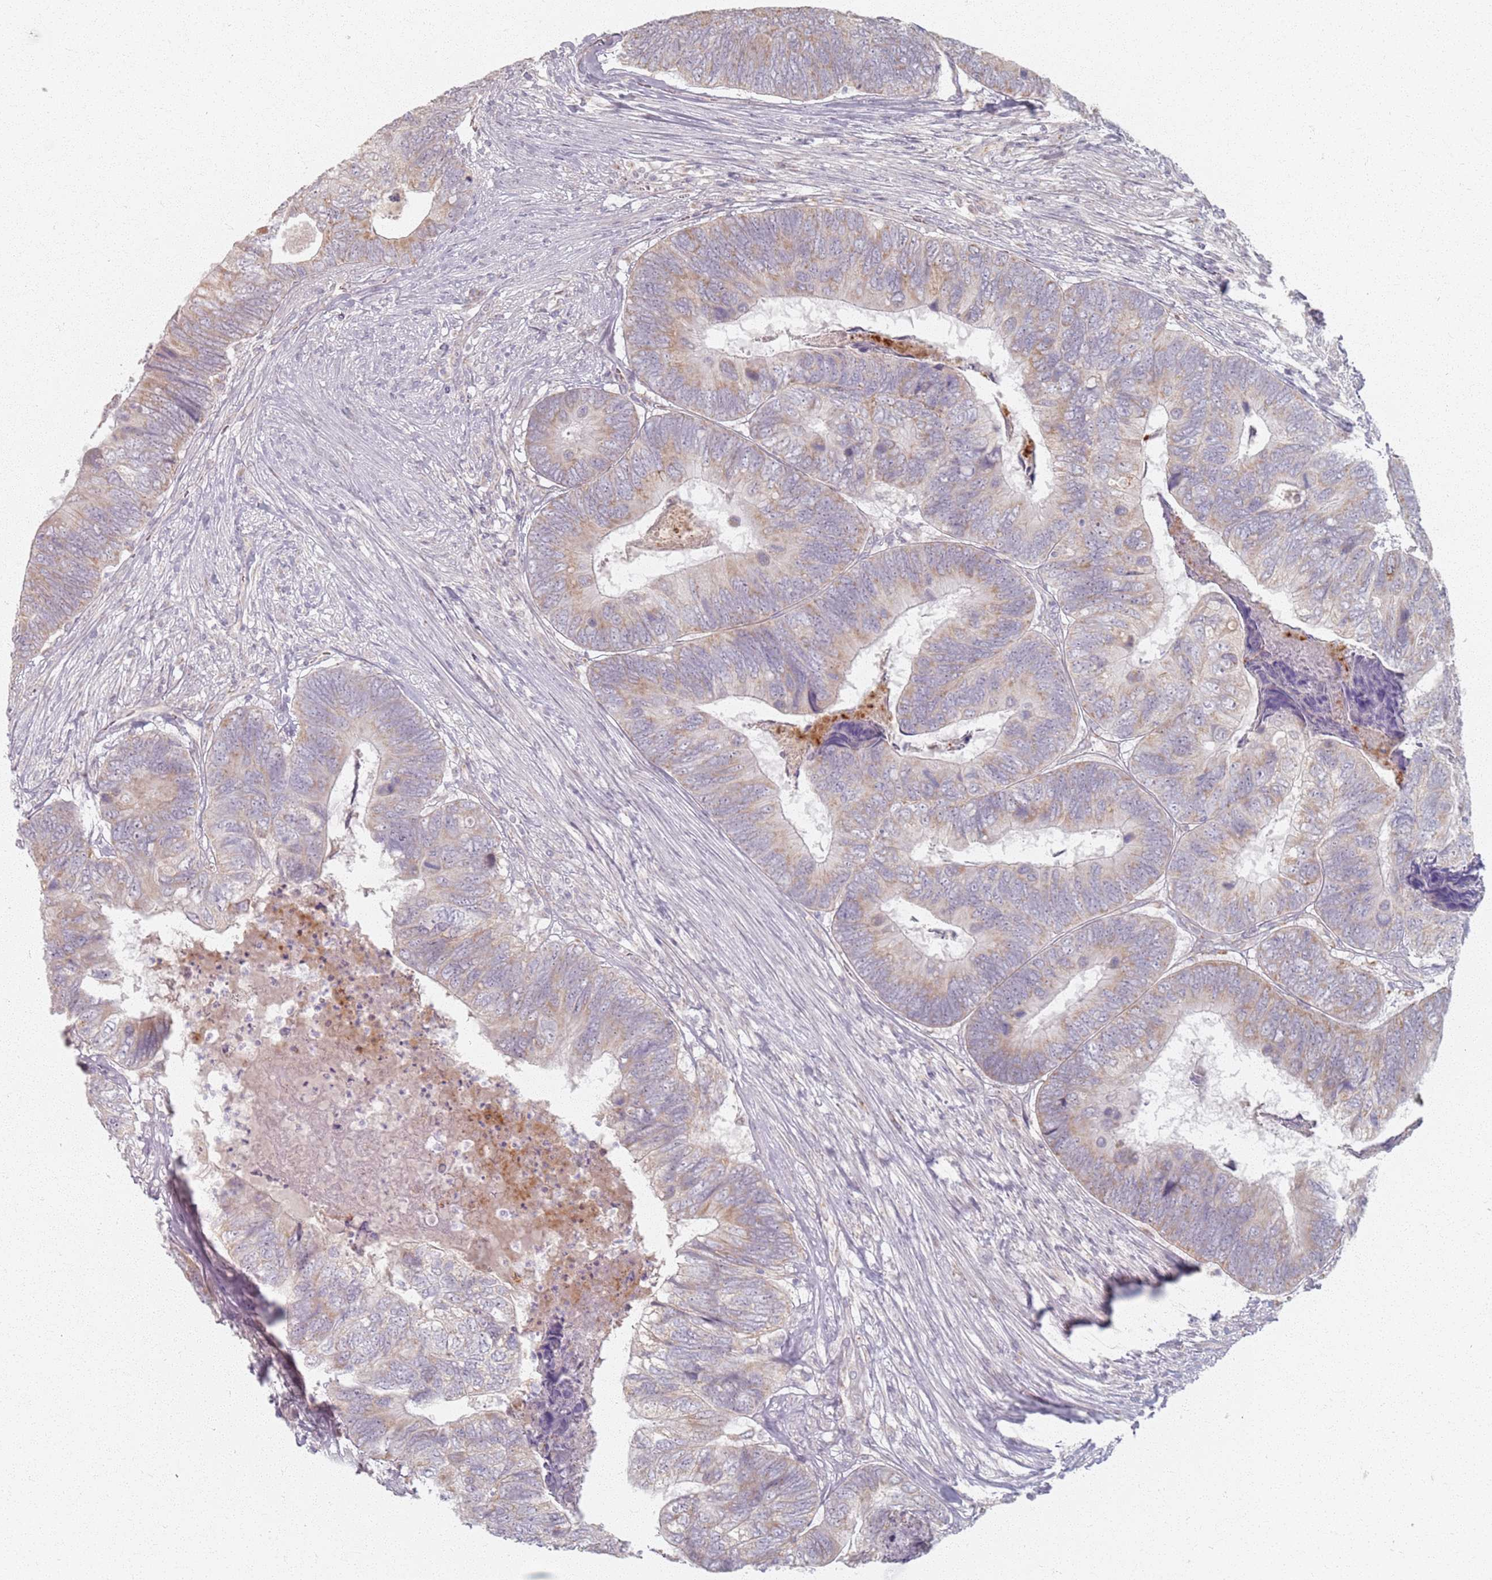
{"staining": {"intensity": "weak", "quantity": "25%-75%", "location": "cytoplasmic/membranous"}, "tissue": "colorectal cancer", "cell_type": "Tumor cells", "image_type": "cancer", "snomed": [{"axis": "morphology", "description": "Adenocarcinoma, NOS"}, {"axis": "topography", "description": "Colon"}], "caption": "High-power microscopy captured an immunohistochemistry (IHC) histopathology image of adenocarcinoma (colorectal), revealing weak cytoplasmic/membranous expression in about 25%-75% of tumor cells. (DAB IHC, brown staining for protein, blue staining for nuclei).", "gene": "PKD2L2", "patient": {"sex": "female", "age": 67}}